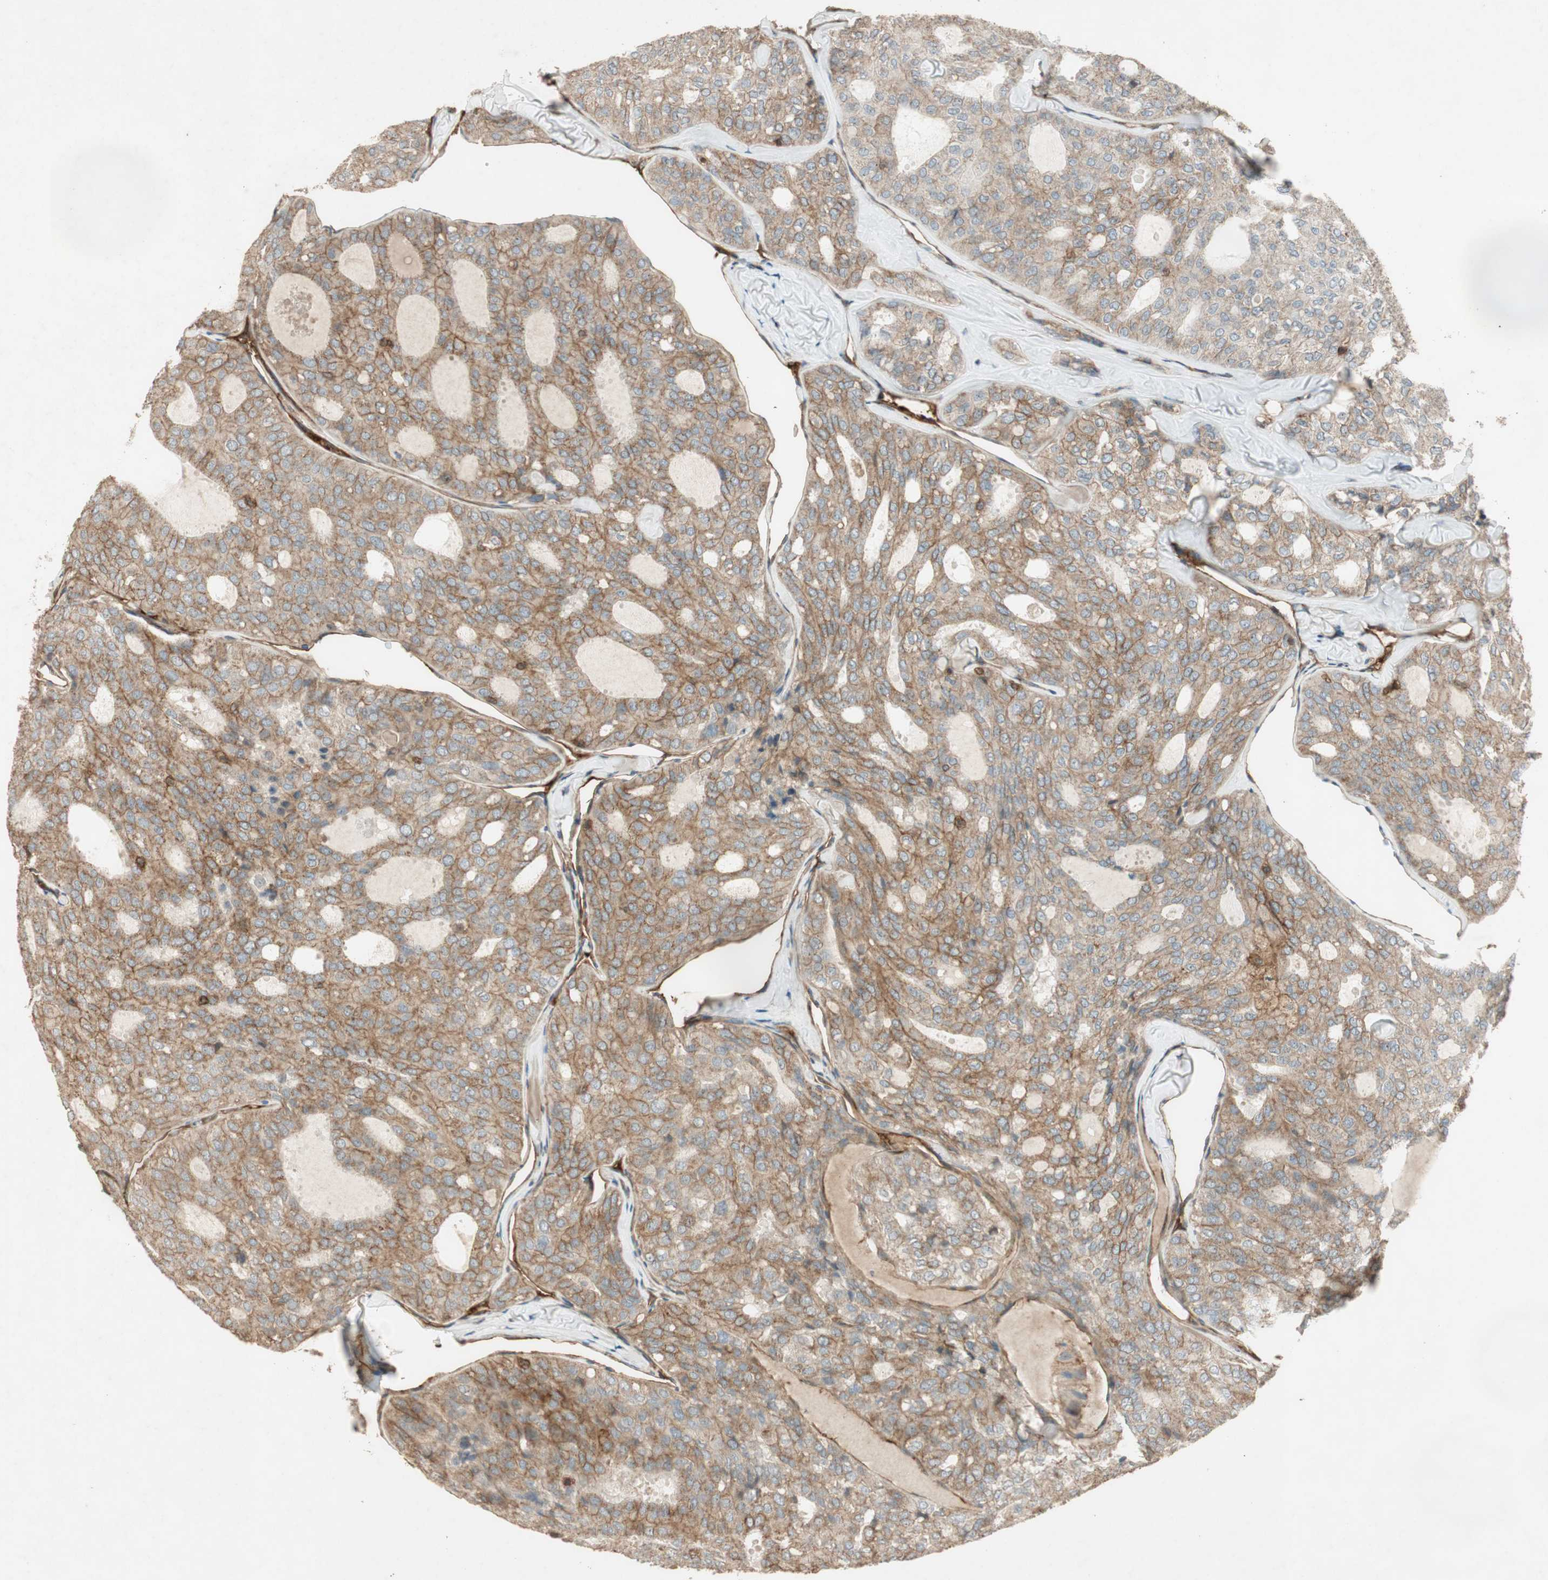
{"staining": {"intensity": "moderate", "quantity": ">75%", "location": "cytoplasmic/membranous"}, "tissue": "thyroid cancer", "cell_type": "Tumor cells", "image_type": "cancer", "snomed": [{"axis": "morphology", "description": "Follicular adenoma carcinoma, NOS"}, {"axis": "topography", "description": "Thyroid gland"}], "caption": "About >75% of tumor cells in human follicular adenoma carcinoma (thyroid) display moderate cytoplasmic/membranous protein staining as visualized by brown immunohistochemical staining.", "gene": "BTN3A3", "patient": {"sex": "male", "age": 75}}